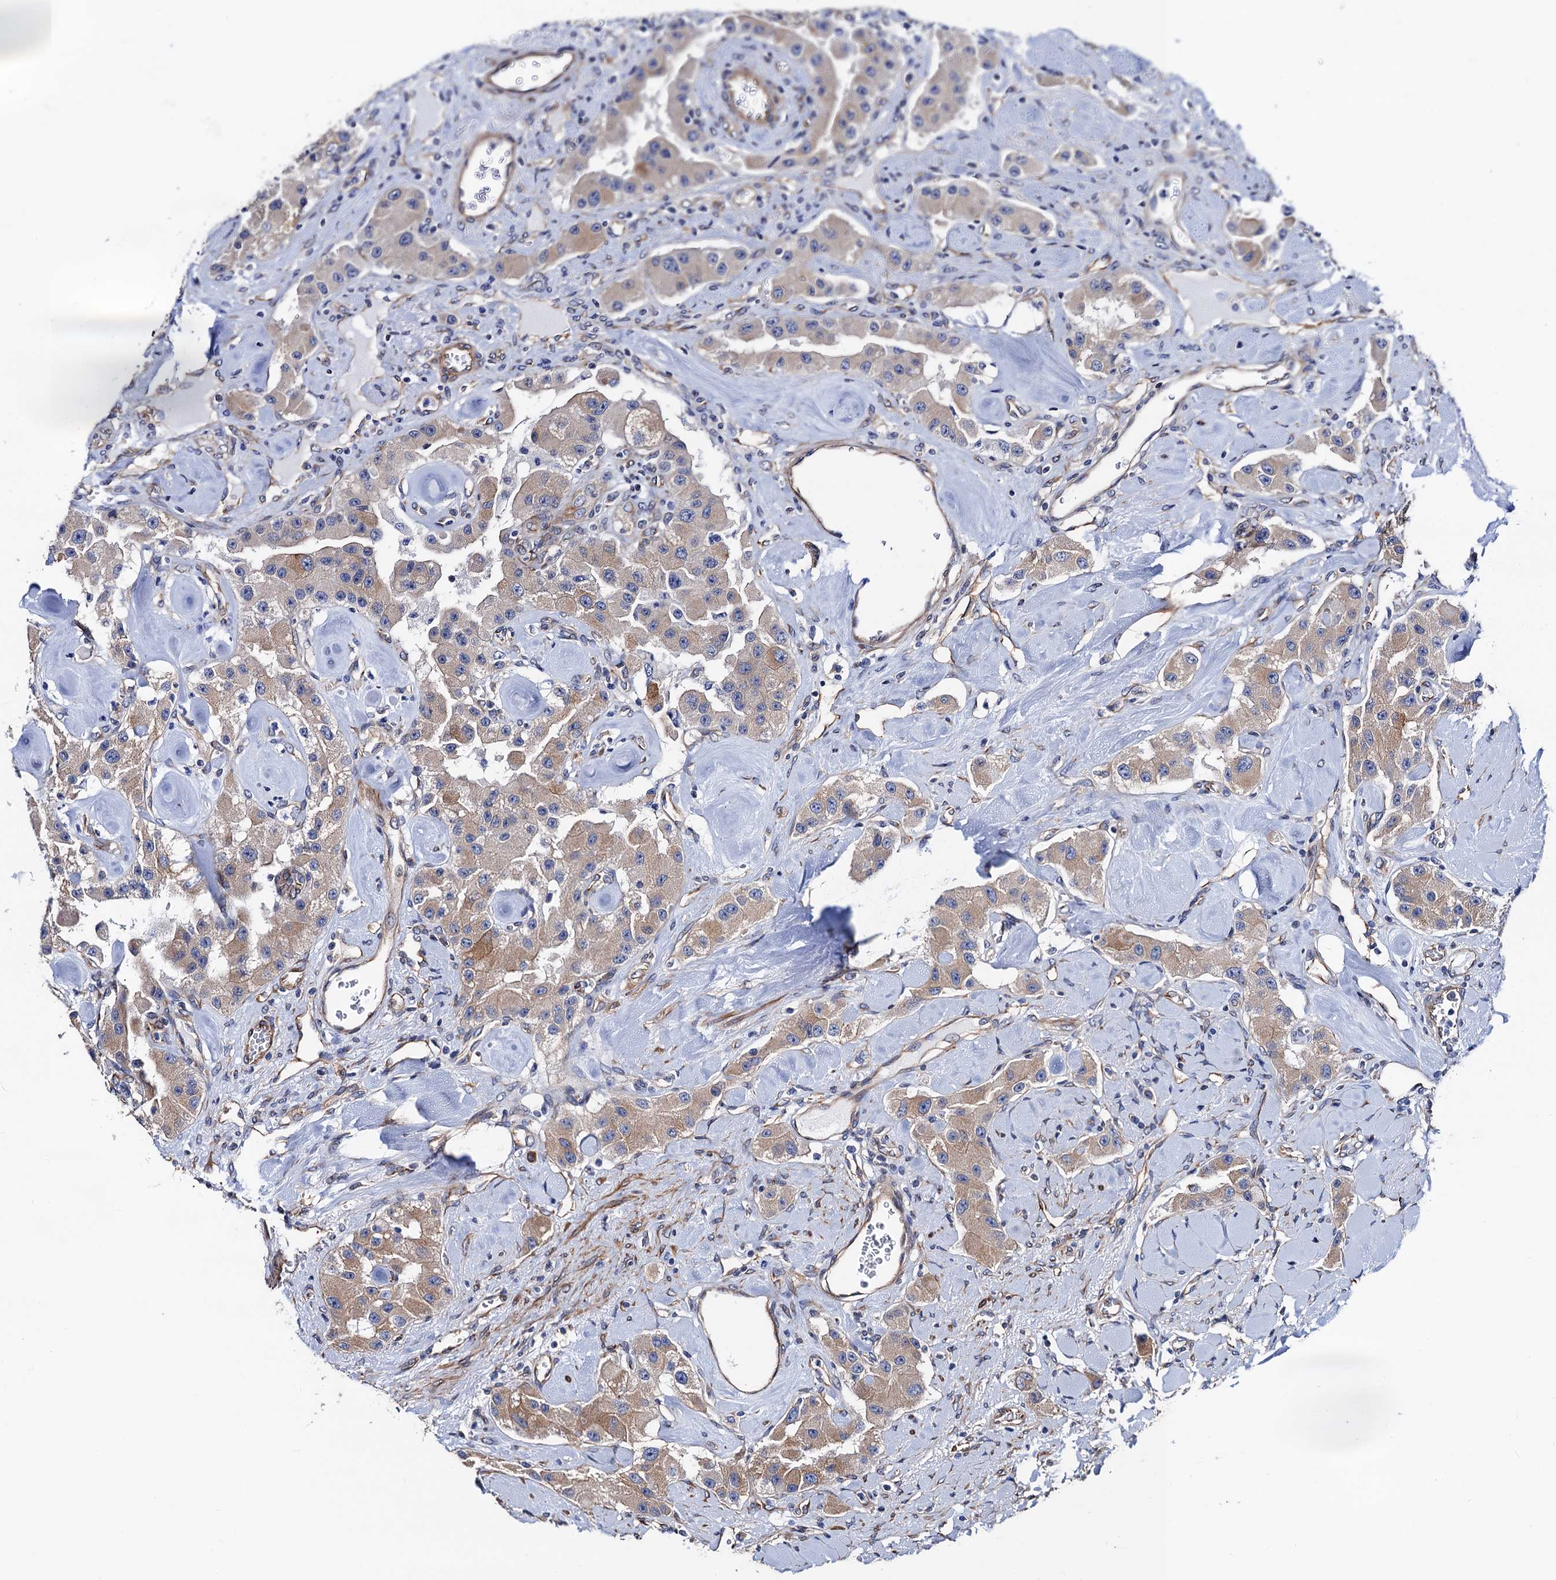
{"staining": {"intensity": "weak", "quantity": ">75%", "location": "cytoplasmic/membranous"}, "tissue": "carcinoid", "cell_type": "Tumor cells", "image_type": "cancer", "snomed": [{"axis": "morphology", "description": "Carcinoid, malignant, NOS"}, {"axis": "topography", "description": "Pancreas"}], "caption": "Tumor cells show weak cytoplasmic/membranous positivity in about >75% of cells in malignant carcinoid.", "gene": "ZDHHC18", "patient": {"sex": "male", "age": 41}}